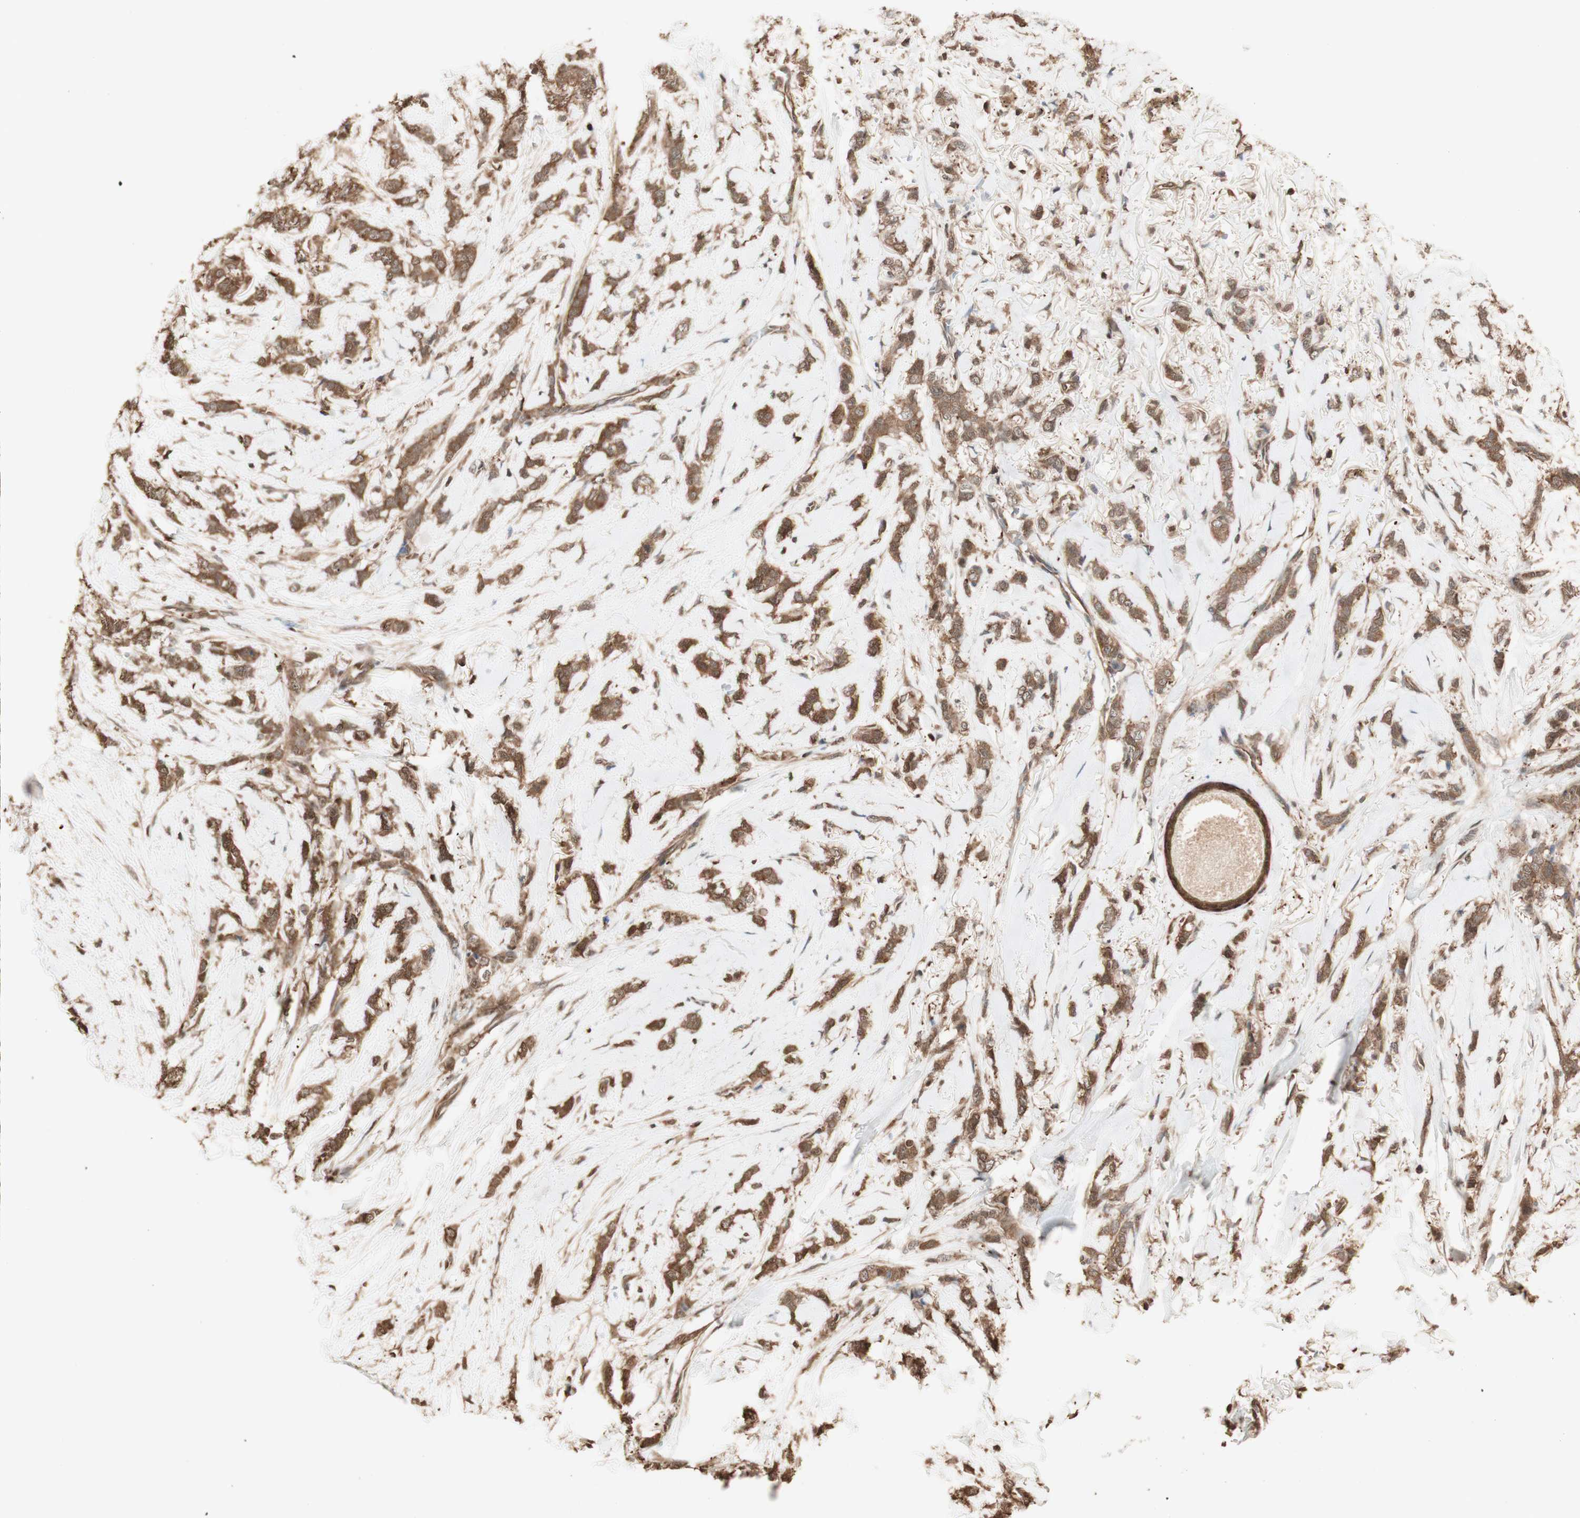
{"staining": {"intensity": "moderate", "quantity": ">75%", "location": "cytoplasmic/membranous,nuclear"}, "tissue": "breast cancer", "cell_type": "Tumor cells", "image_type": "cancer", "snomed": [{"axis": "morphology", "description": "Lobular carcinoma"}, {"axis": "topography", "description": "Skin"}, {"axis": "topography", "description": "Breast"}], "caption": "Immunohistochemistry histopathology image of human breast cancer stained for a protein (brown), which reveals medium levels of moderate cytoplasmic/membranous and nuclear expression in approximately >75% of tumor cells.", "gene": "YWHAB", "patient": {"sex": "female", "age": 46}}